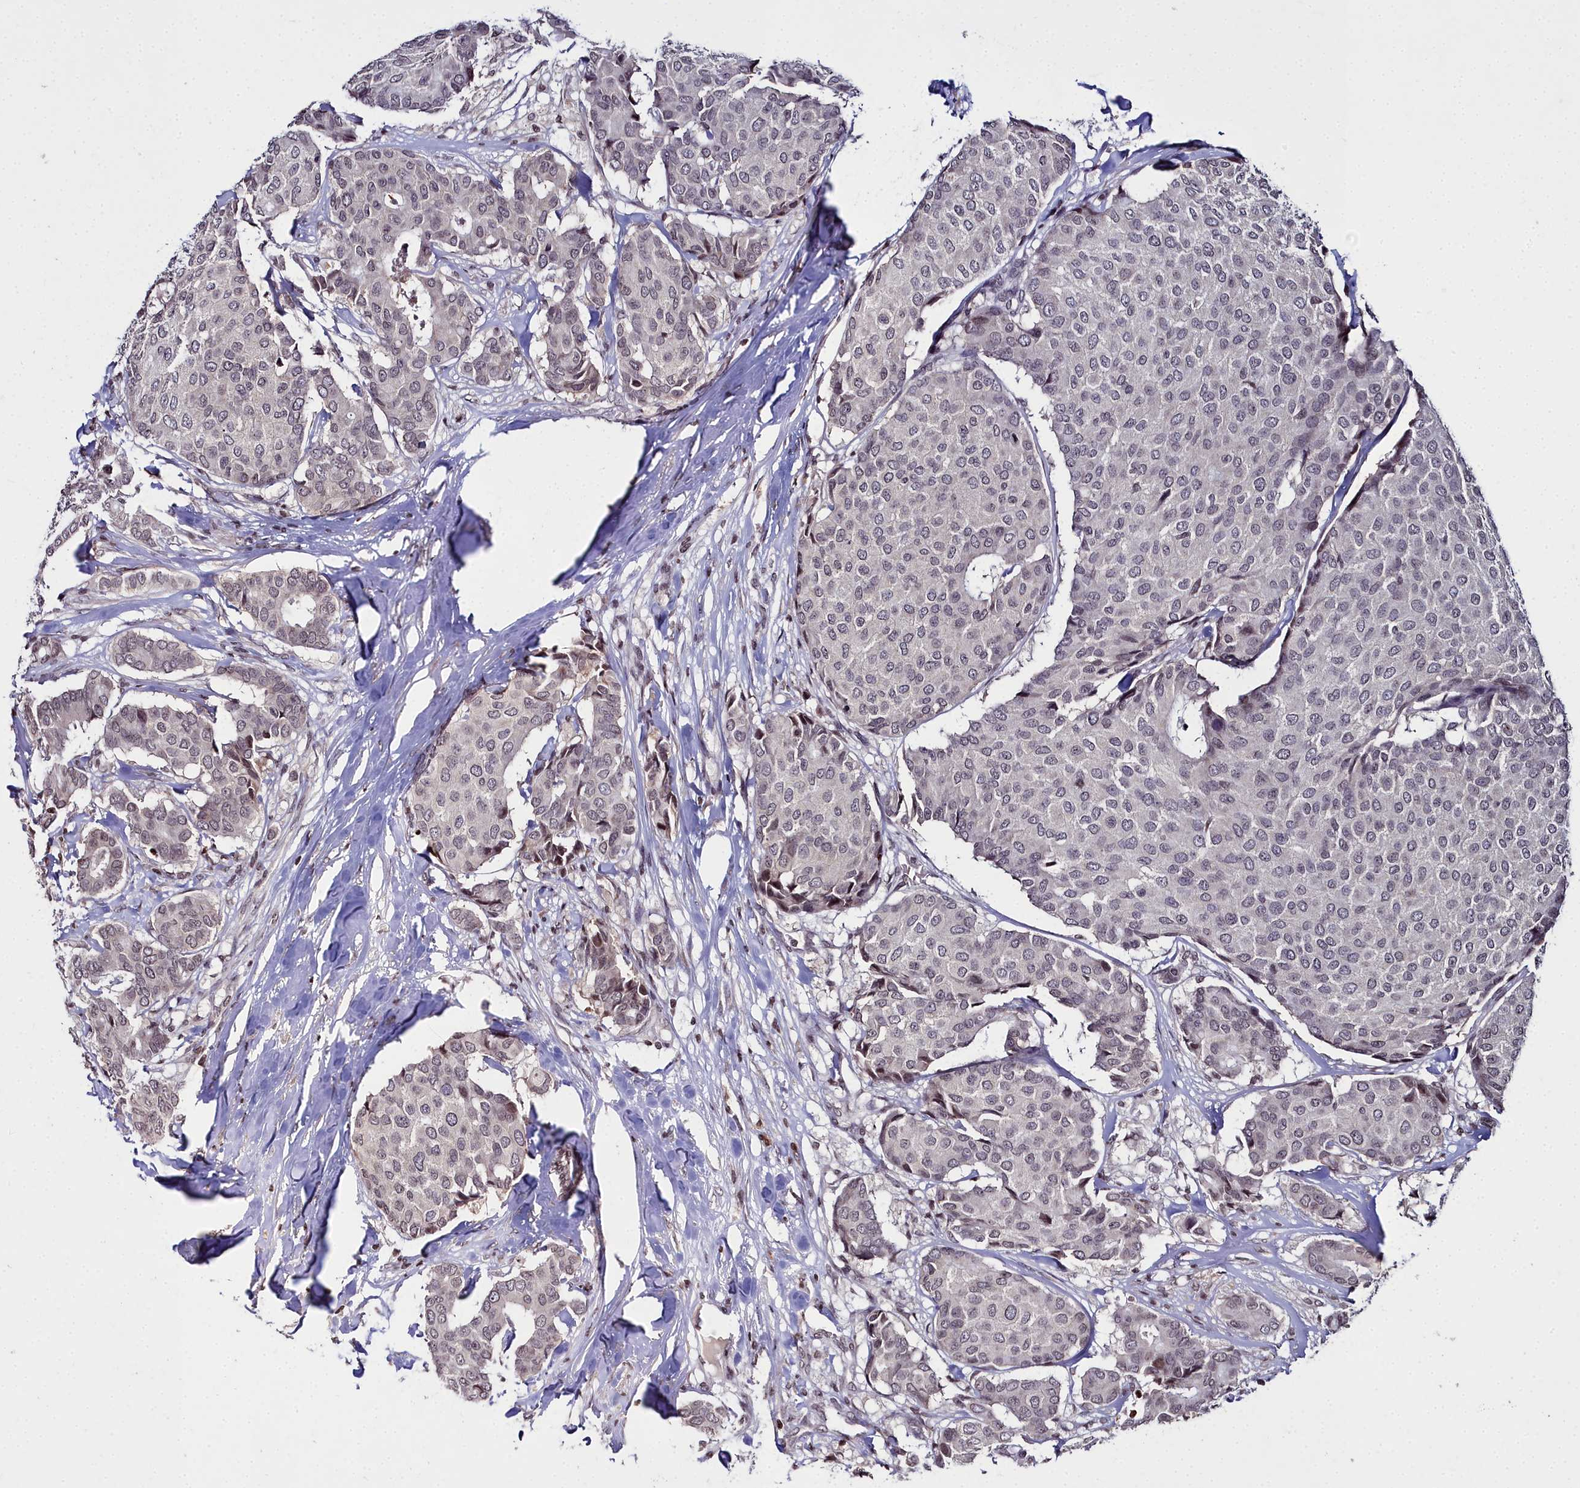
{"staining": {"intensity": "negative", "quantity": "none", "location": "none"}, "tissue": "breast cancer", "cell_type": "Tumor cells", "image_type": "cancer", "snomed": [{"axis": "morphology", "description": "Duct carcinoma"}, {"axis": "topography", "description": "Breast"}], "caption": "Tumor cells are negative for brown protein staining in infiltrating ductal carcinoma (breast).", "gene": "FZD4", "patient": {"sex": "female", "age": 75}}